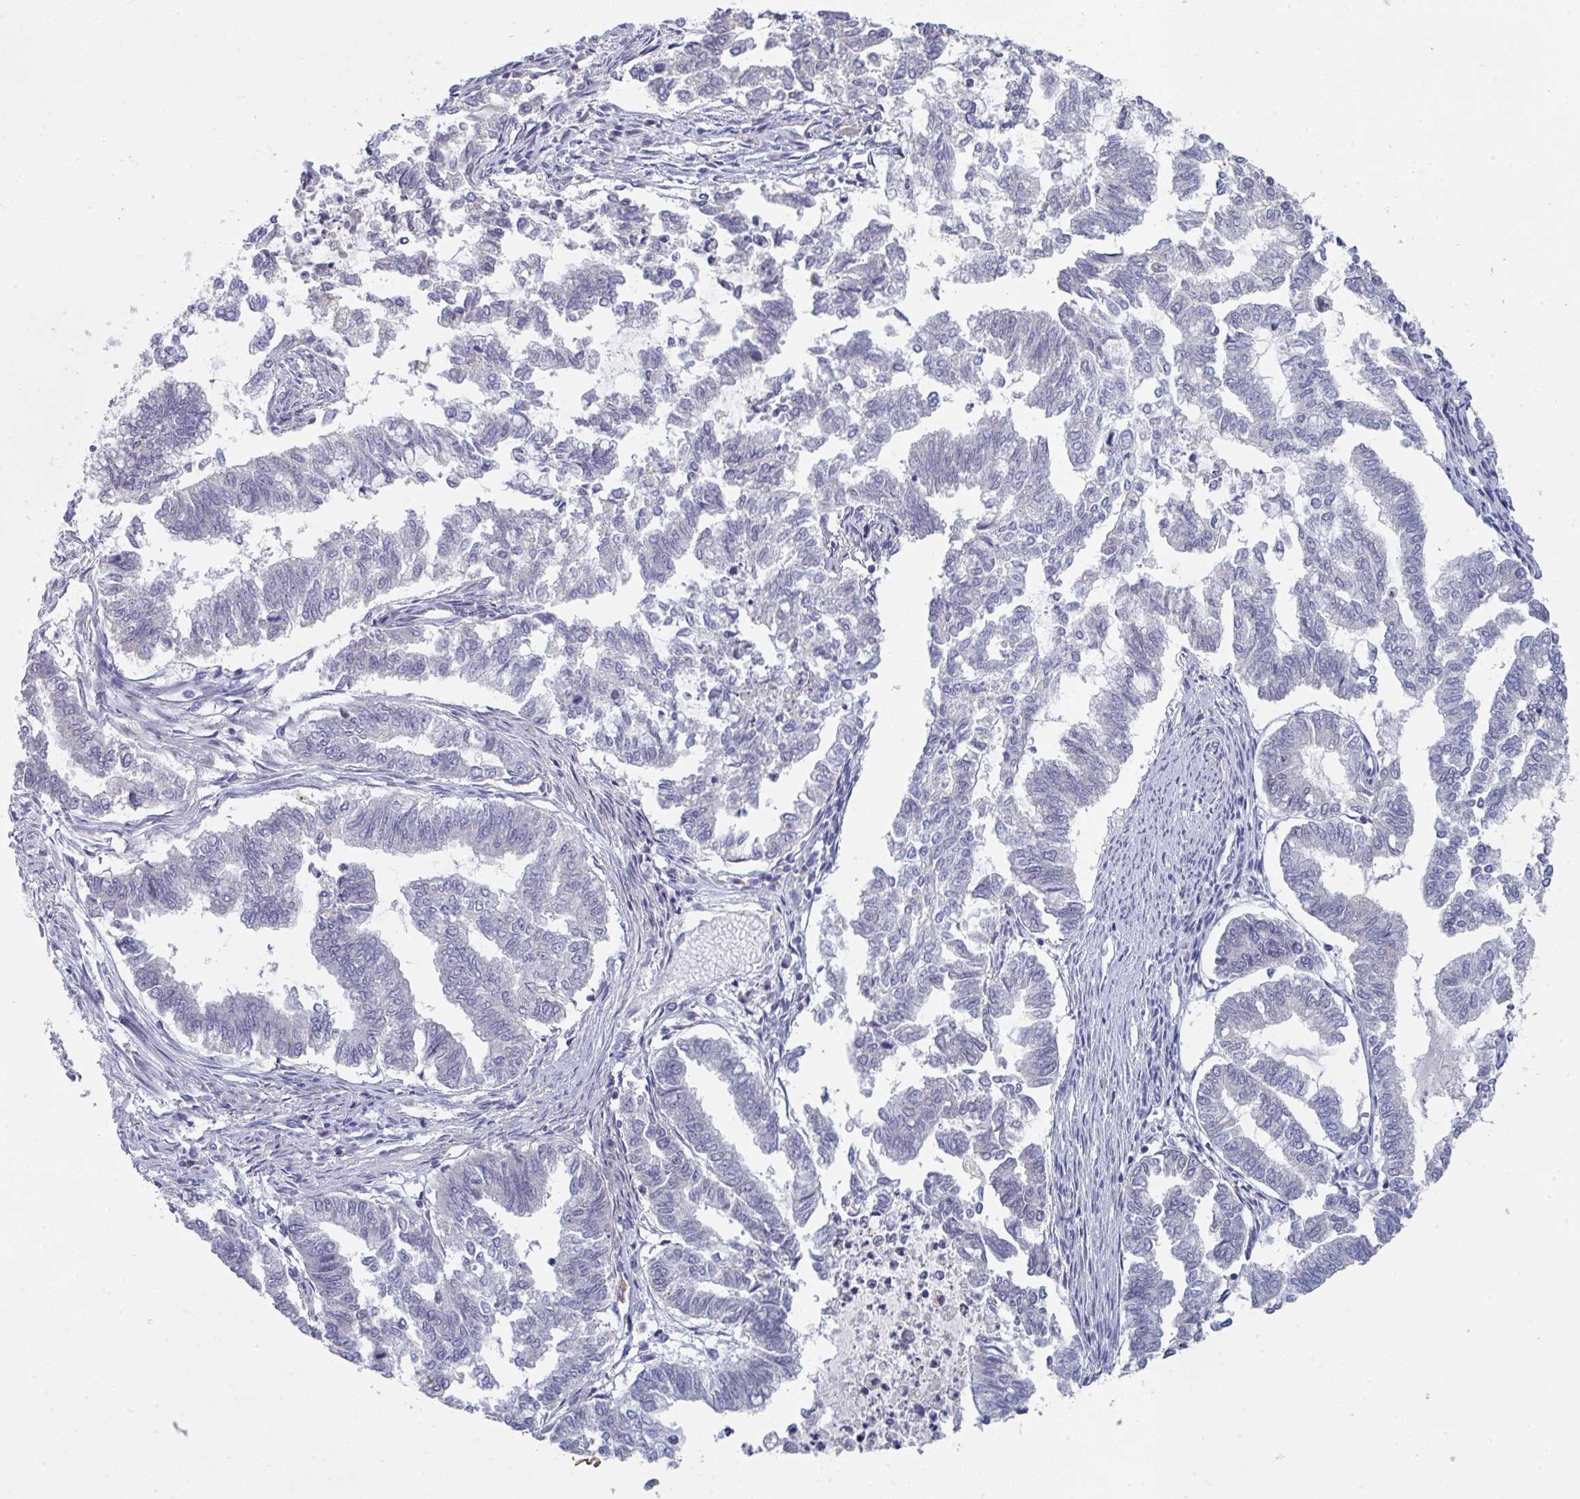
{"staining": {"intensity": "negative", "quantity": "none", "location": "none"}, "tissue": "endometrial cancer", "cell_type": "Tumor cells", "image_type": "cancer", "snomed": [{"axis": "morphology", "description": "Adenocarcinoma, NOS"}, {"axis": "topography", "description": "Endometrium"}], "caption": "Immunohistochemistry (IHC) photomicrograph of adenocarcinoma (endometrial) stained for a protein (brown), which demonstrates no staining in tumor cells.", "gene": "HGFAC", "patient": {"sex": "female", "age": 79}}